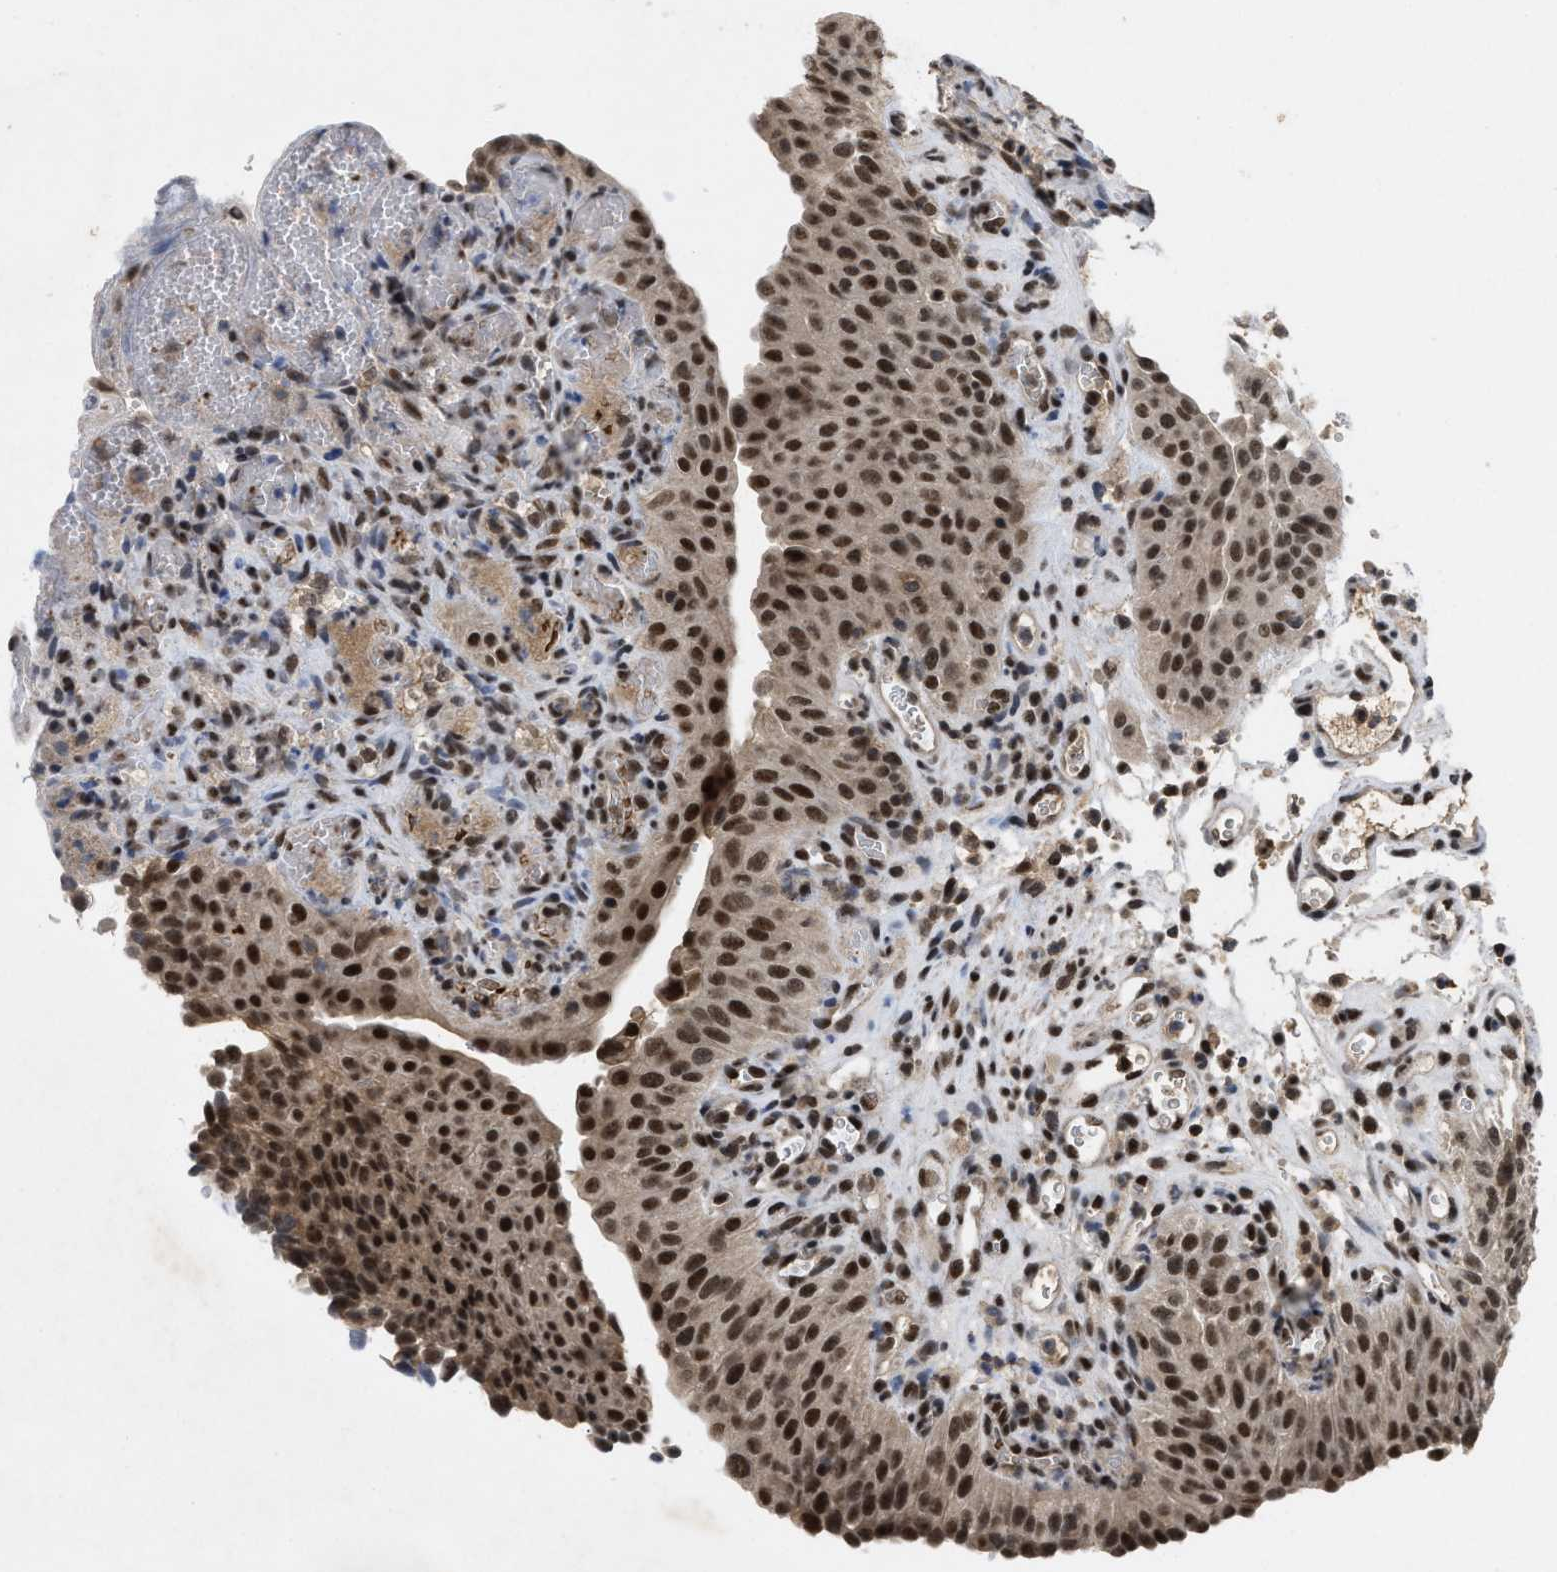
{"staining": {"intensity": "moderate", "quantity": ">75%", "location": "nuclear"}, "tissue": "urothelial cancer", "cell_type": "Tumor cells", "image_type": "cancer", "snomed": [{"axis": "morphology", "description": "Urothelial carcinoma, Low grade"}, {"axis": "morphology", "description": "Urothelial carcinoma, High grade"}, {"axis": "topography", "description": "Urinary bladder"}], "caption": "Brown immunohistochemical staining in urothelial cancer displays moderate nuclear positivity in approximately >75% of tumor cells. The staining was performed using DAB, with brown indicating positive protein expression. Nuclei are stained blue with hematoxylin.", "gene": "ZNF346", "patient": {"sex": "male", "age": 35}}